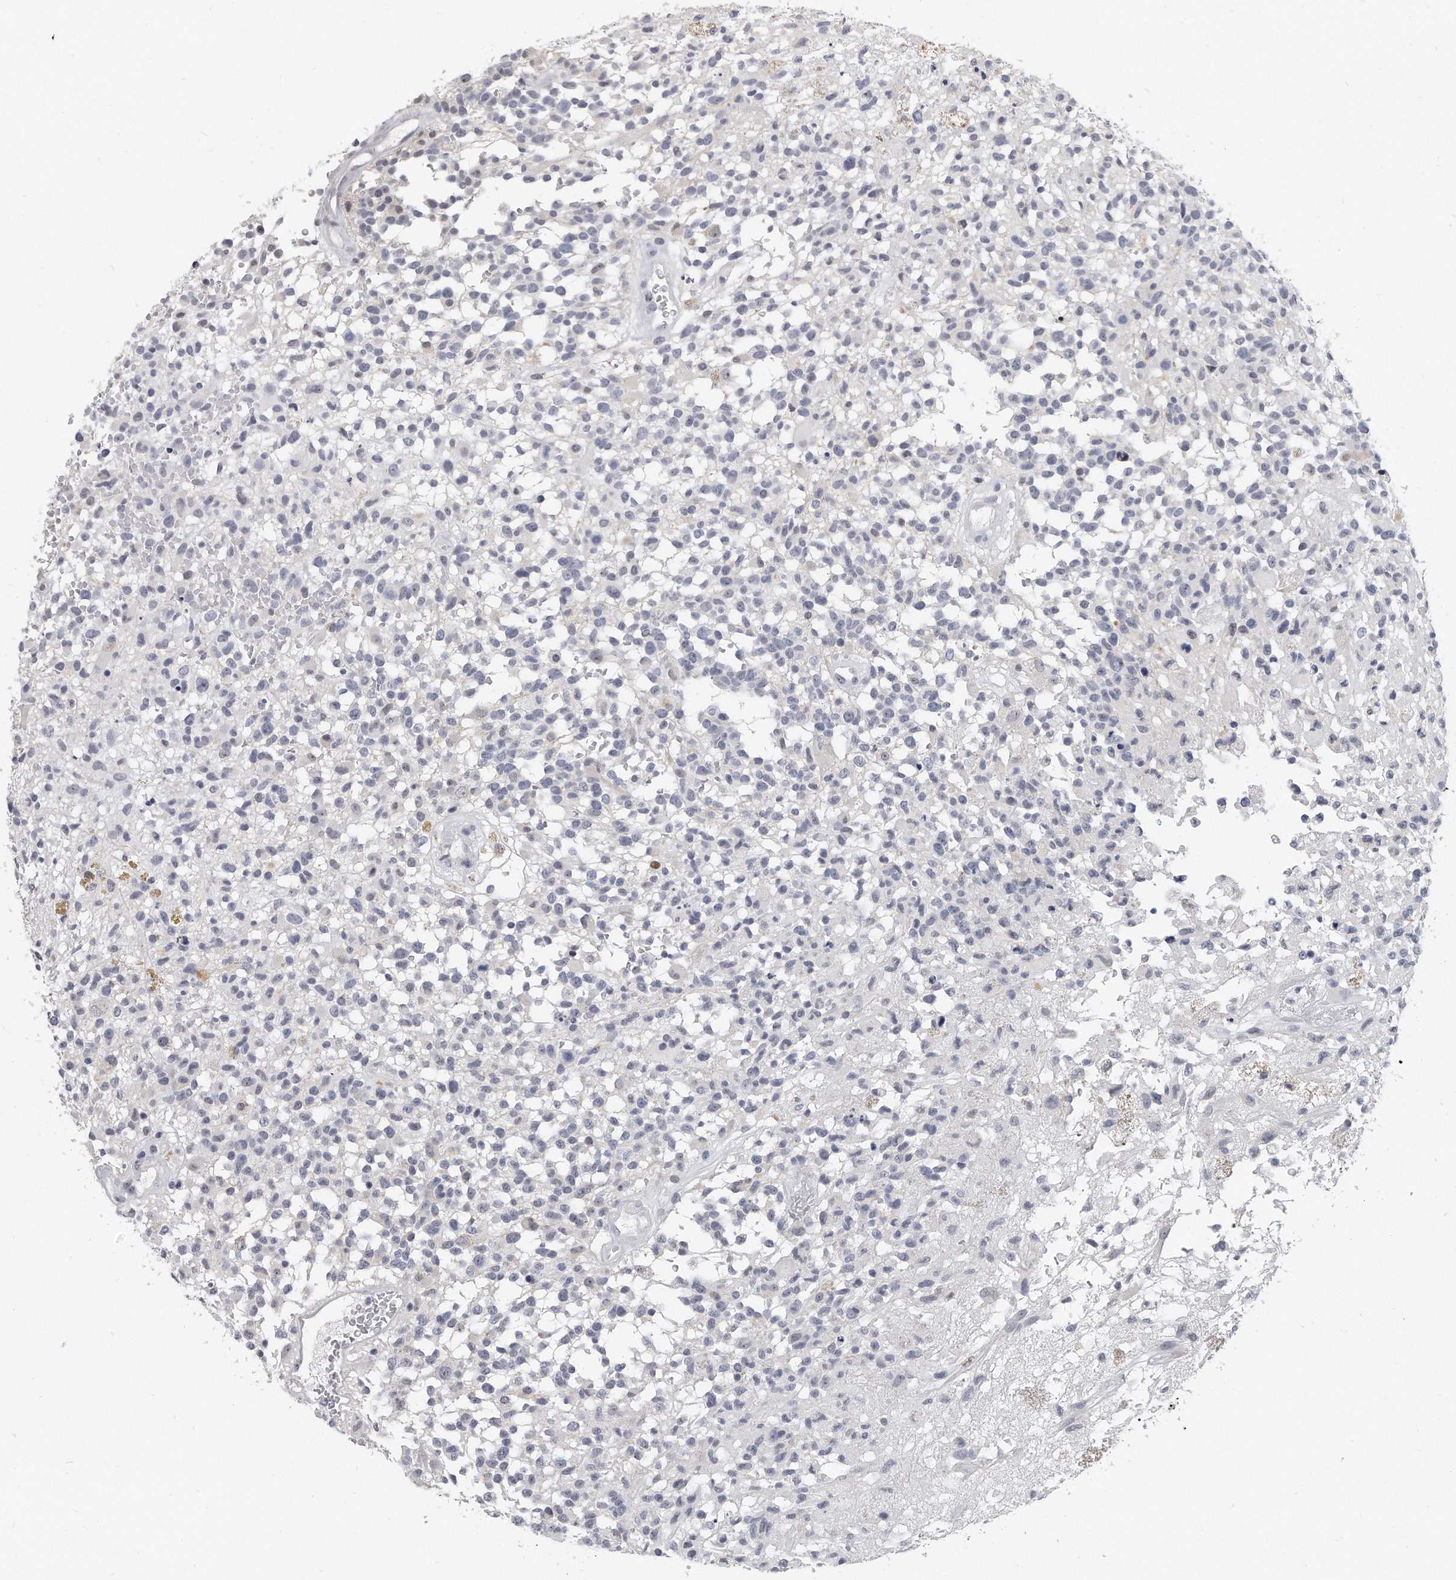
{"staining": {"intensity": "negative", "quantity": "none", "location": "none"}, "tissue": "glioma", "cell_type": "Tumor cells", "image_type": "cancer", "snomed": [{"axis": "morphology", "description": "Glioma, malignant, High grade"}, {"axis": "morphology", "description": "Glioblastoma, NOS"}, {"axis": "topography", "description": "Brain"}], "caption": "Protein analysis of glioblastoma exhibits no significant positivity in tumor cells.", "gene": "TFCP2L1", "patient": {"sex": "male", "age": 60}}